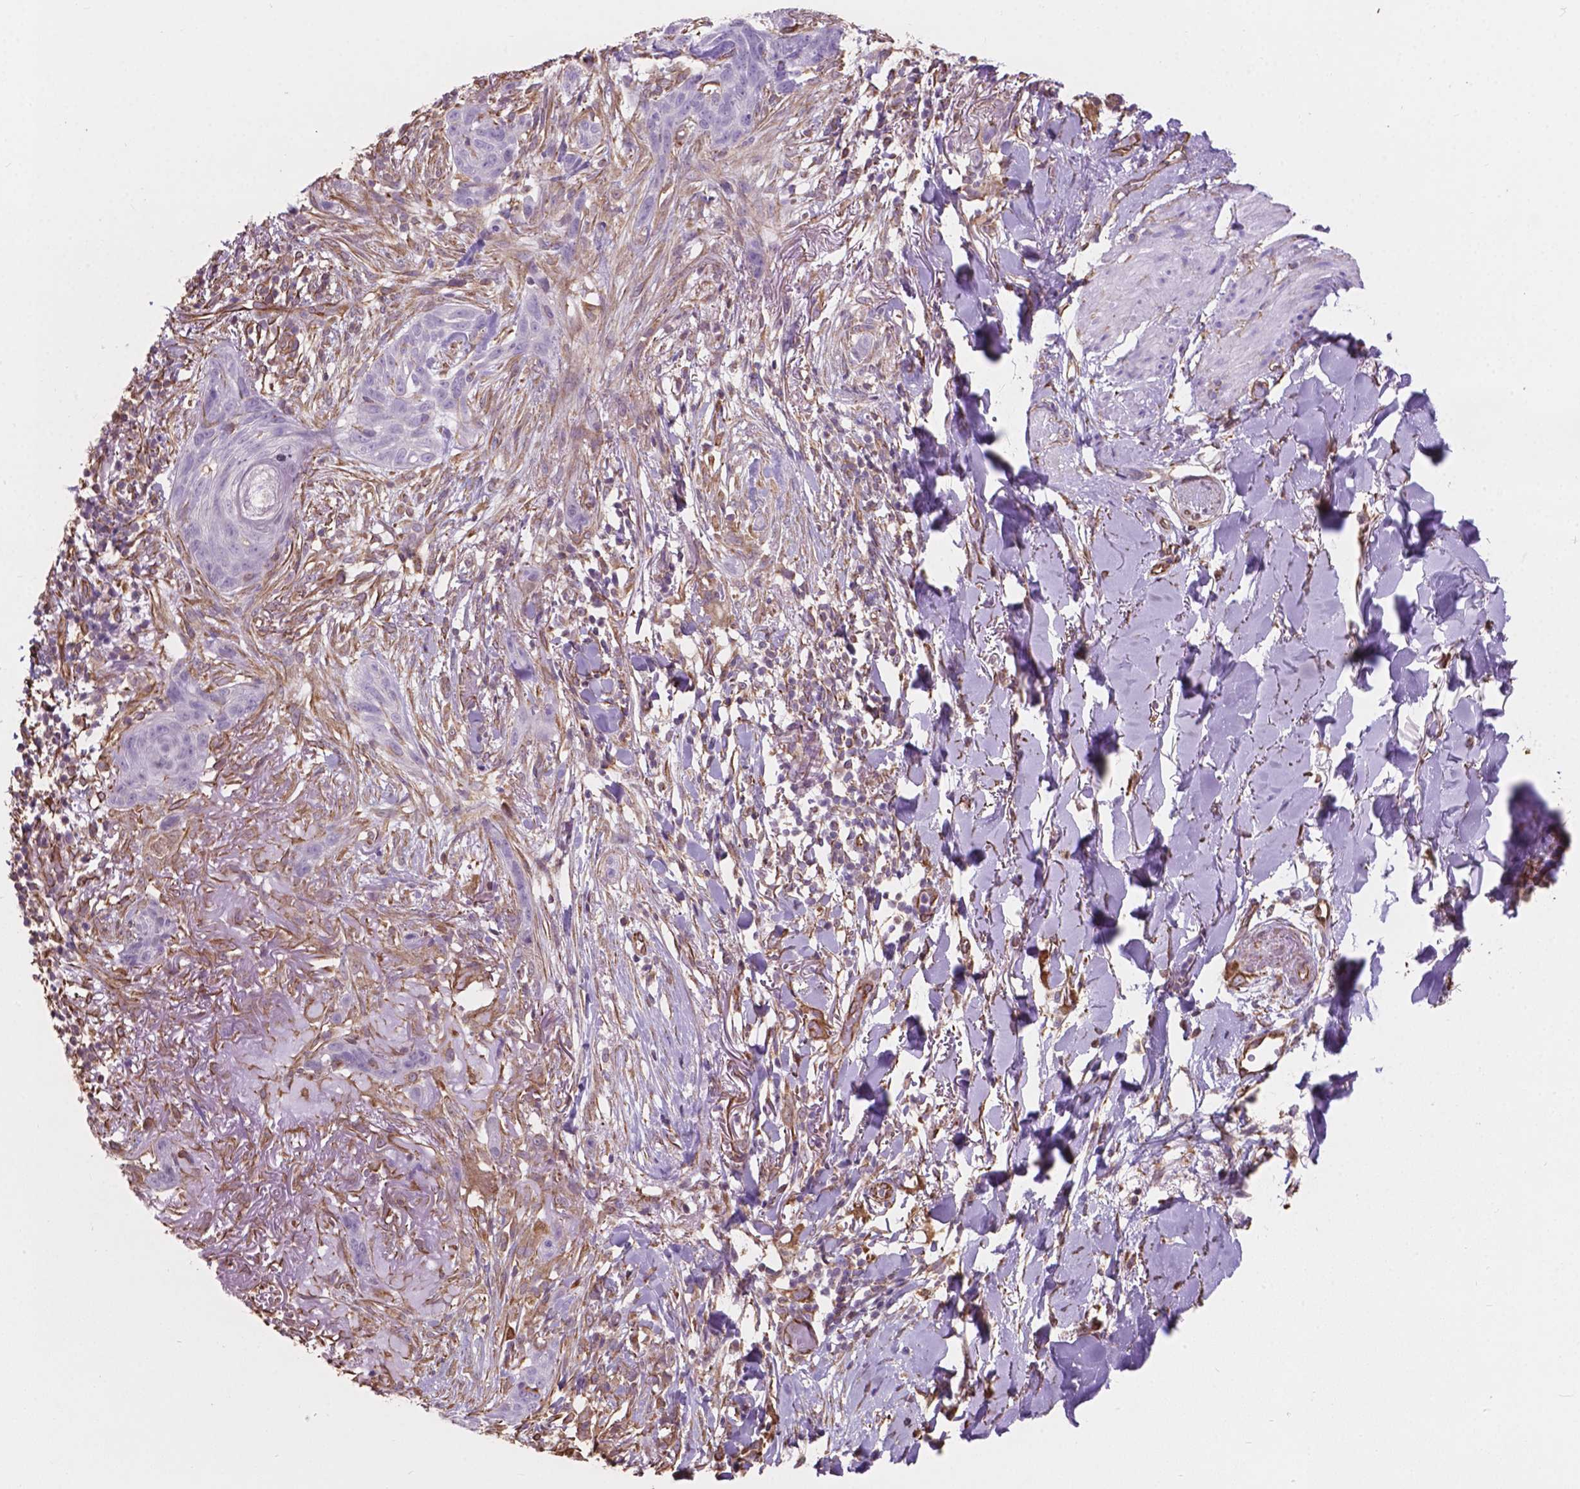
{"staining": {"intensity": "negative", "quantity": "none", "location": "none"}, "tissue": "skin cancer", "cell_type": "Tumor cells", "image_type": "cancer", "snomed": [{"axis": "morphology", "description": "Normal tissue, NOS"}, {"axis": "morphology", "description": "Basal cell carcinoma"}, {"axis": "topography", "description": "Skin"}], "caption": "IHC photomicrograph of neoplastic tissue: human skin basal cell carcinoma stained with DAB (3,3'-diaminobenzidine) demonstrates no significant protein staining in tumor cells. The staining was performed using DAB to visualize the protein expression in brown, while the nuclei were stained in blue with hematoxylin (Magnification: 20x).", "gene": "AMOT", "patient": {"sex": "male", "age": 84}}